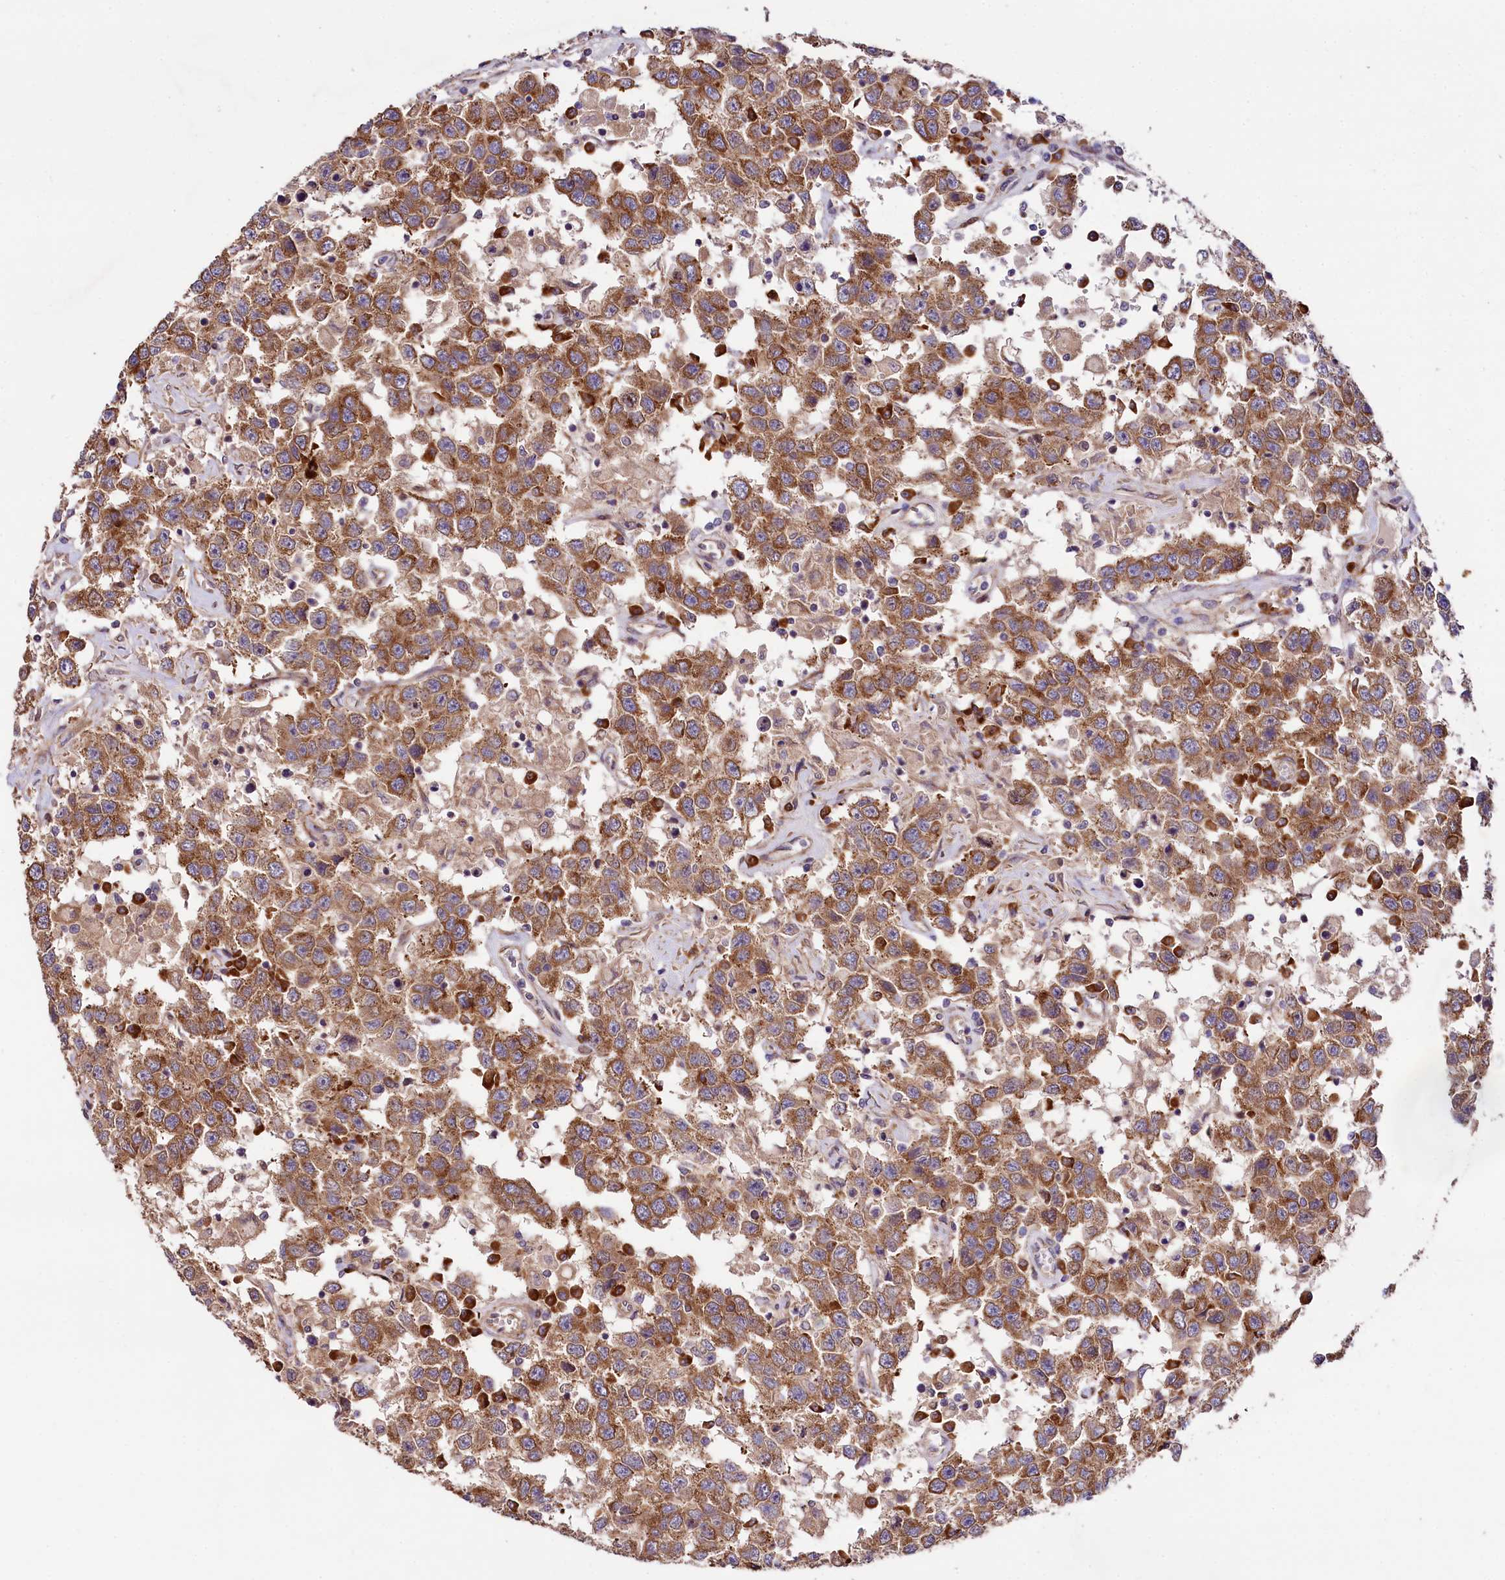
{"staining": {"intensity": "moderate", "quantity": ">75%", "location": "cytoplasmic/membranous"}, "tissue": "testis cancer", "cell_type": "Tumor cells", "image_type": "cancer", "snomed": [{"axis": "morphology", "description": "Seminoma, NOS"}, {"axis": "topography", "description": "Testis"}], "caption": "Immunohistochemistry staining of testis seminoma, which displays medium levels of moderate cytoplasmic/membranous positivity in about >75% of tumor cells indicating moderate cytoplasmic/membranous protein expression. The staining was performed using DAB (3,3'-diaminobenzidine) (brown) for protein detection and nuclei were counterstained in hematoxylin (blue).", "gene": "SPATS2", "patient": {"sex": "male", "age": 41}}